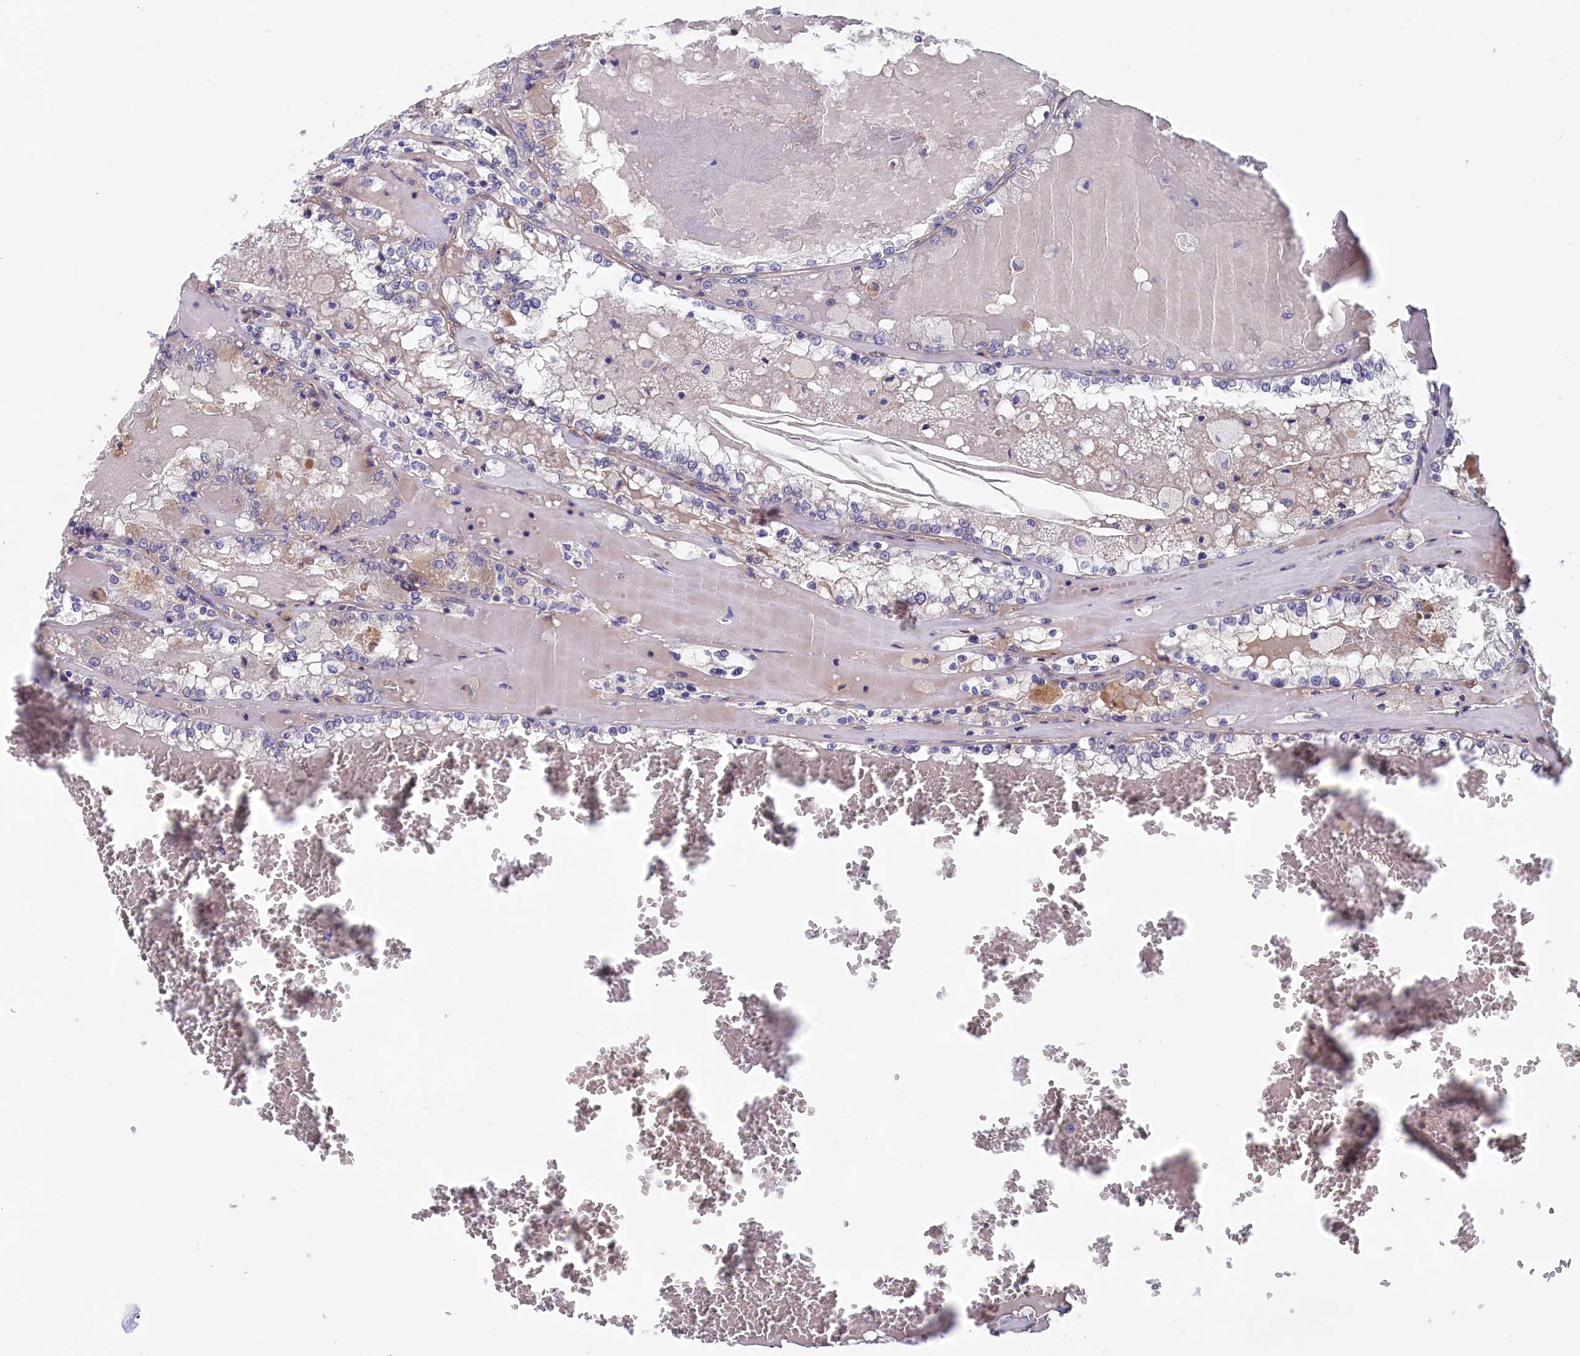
{"staining": {"intensity": "weak", "quantity": "<25%", "location": "cytoplasmic/membranous"}, "tissue": "renal cancer", "cell_type": "Tumor cells", "image_type": "cancer", "snomed": [{"axis": "morphology", "description": "Adenocarcinoma, NOS"}, {"axis": "topography", "description": "Kidney"}], "caption": "Tumor cells are negative for protein expression in human renal cancer.", "gene": "ANKRD2", "patient": {"sex": "female", "age": 56}}